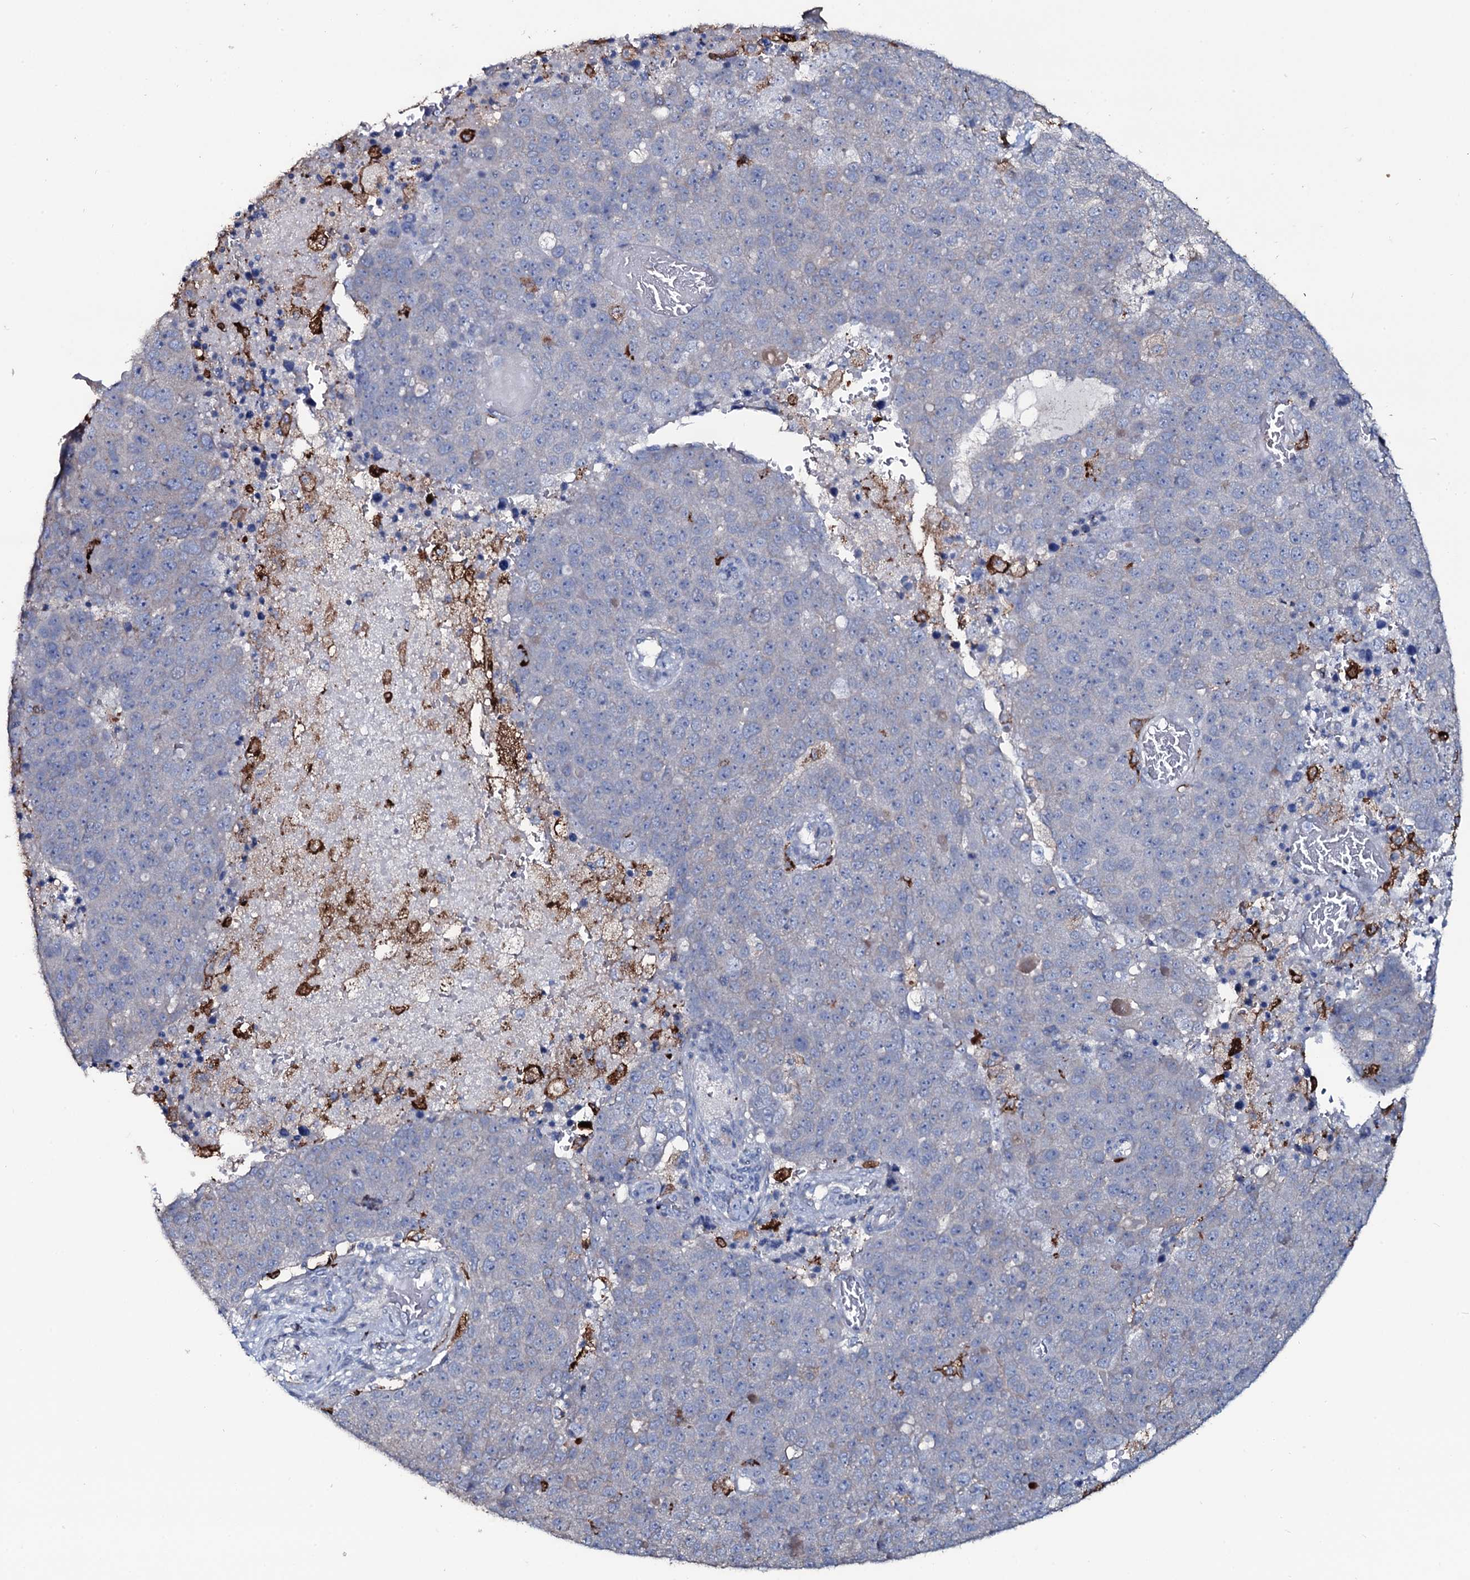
{"staining": {"intensity": "negative", "quantity": "none", "location": "none"}, "tissue": "pancreatic cancer", "cell_type": "Tumor cells", "image_type": "cancer", "snomed": [{"axis": "morphology", "description": "Adenocarcinoma, NOS"}, {"axis": "topography", "description": "Pancreas"}], "caption": "Tumor cells show no significant protein staining in adenocarcinoma (pancreatic).", "gene": "OSBPL2", "patient": {"sex": "female", "age": 61}}